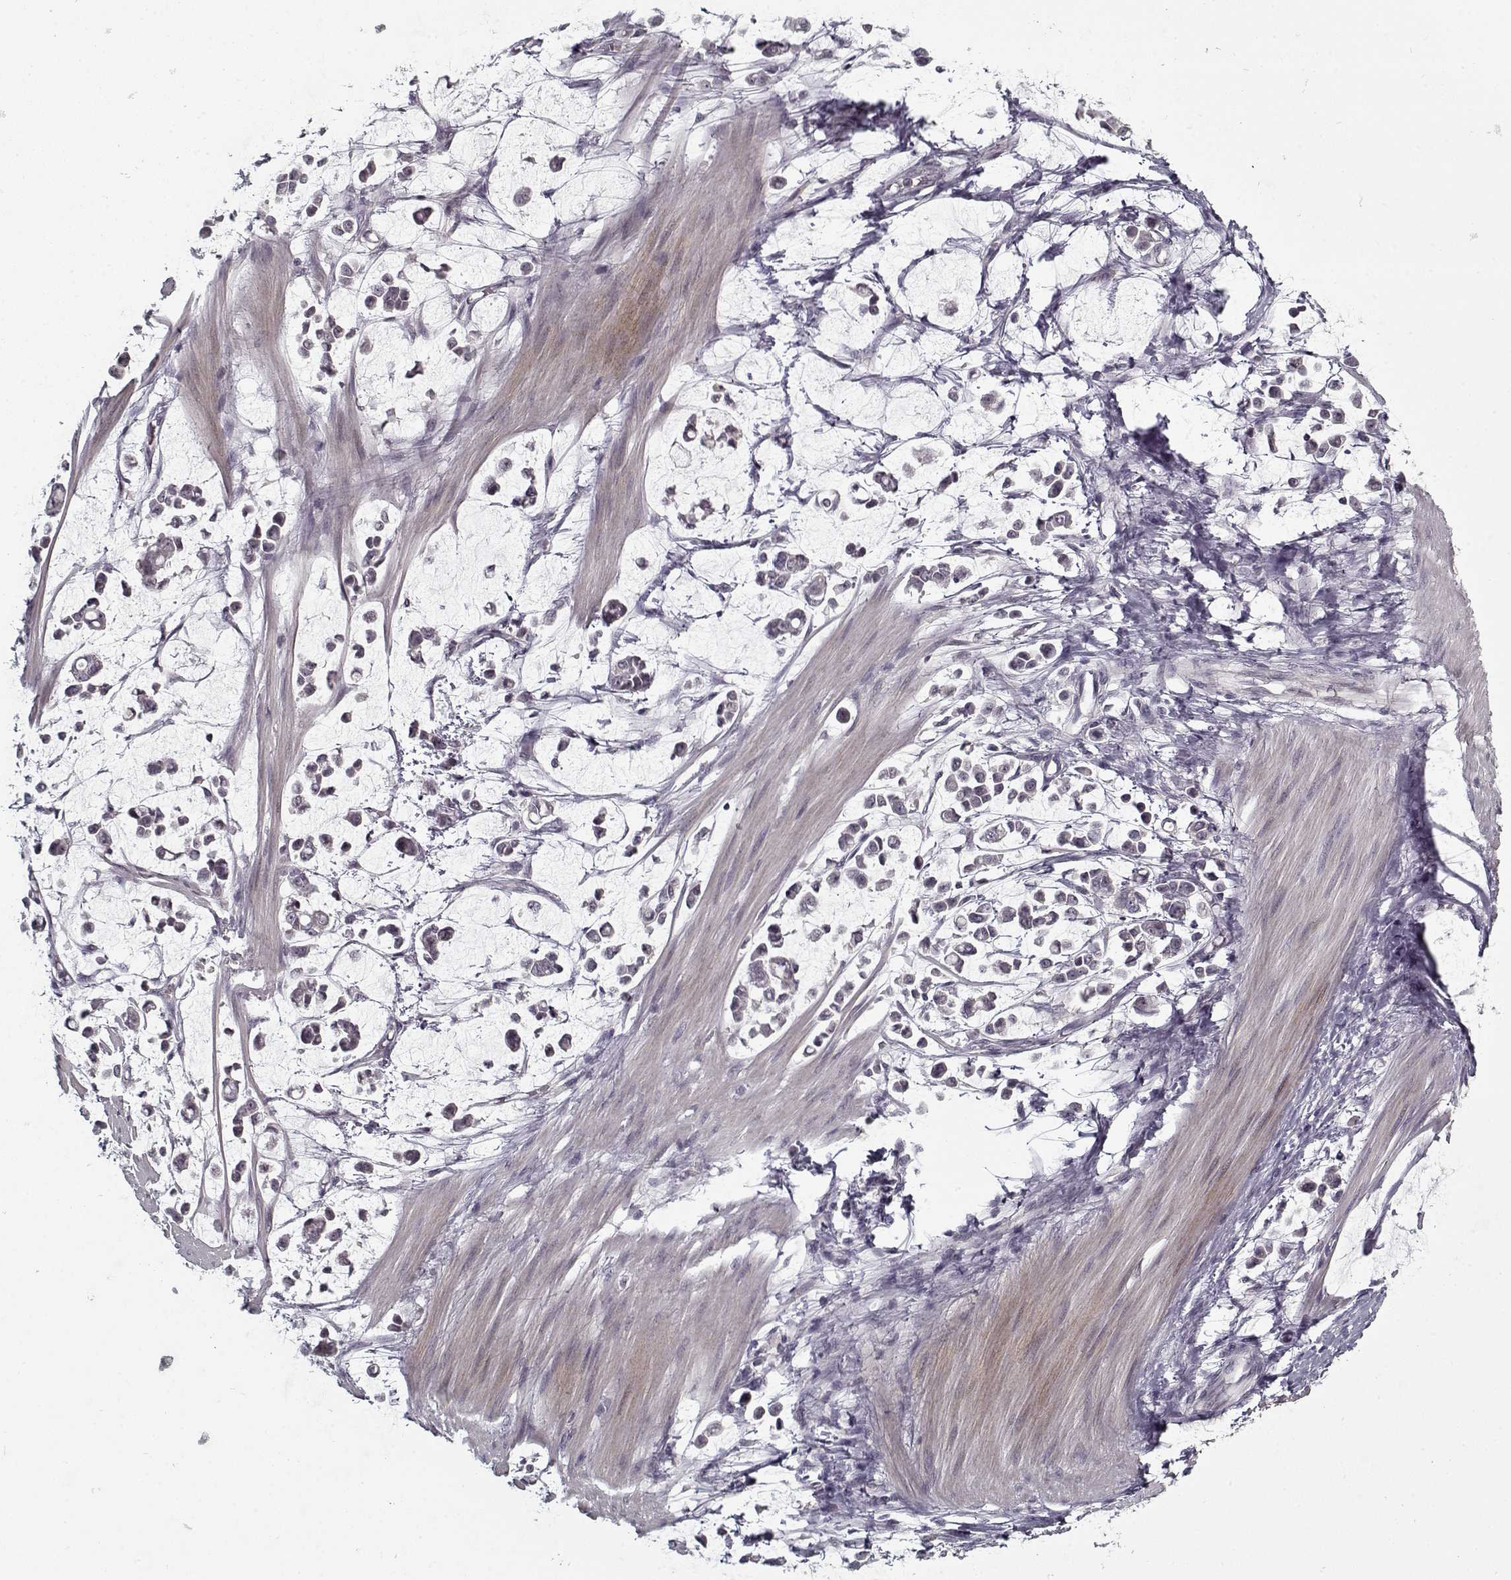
{"staining": {"intensity": "negative", "quantity": "none", "location": "none"}, "tissue": "stomach cancer", "cell_type": "Tumor cells", "image_type": "cancer", "snomed": [{"axis": "morphology", "description": "Adenocarcinoma, NOS"}, {"axis": "topography", "description": "Stomach"}], "caption": "This photomicrograph is of stomach adenocarcinoma stained with immunohistochemistry to label a protein in brown with the nuclei are counter-stained blue. There is no positivity in tumor cells.", "gene": "LAMA2", "patient": {"sex": "male", "age": 82}}